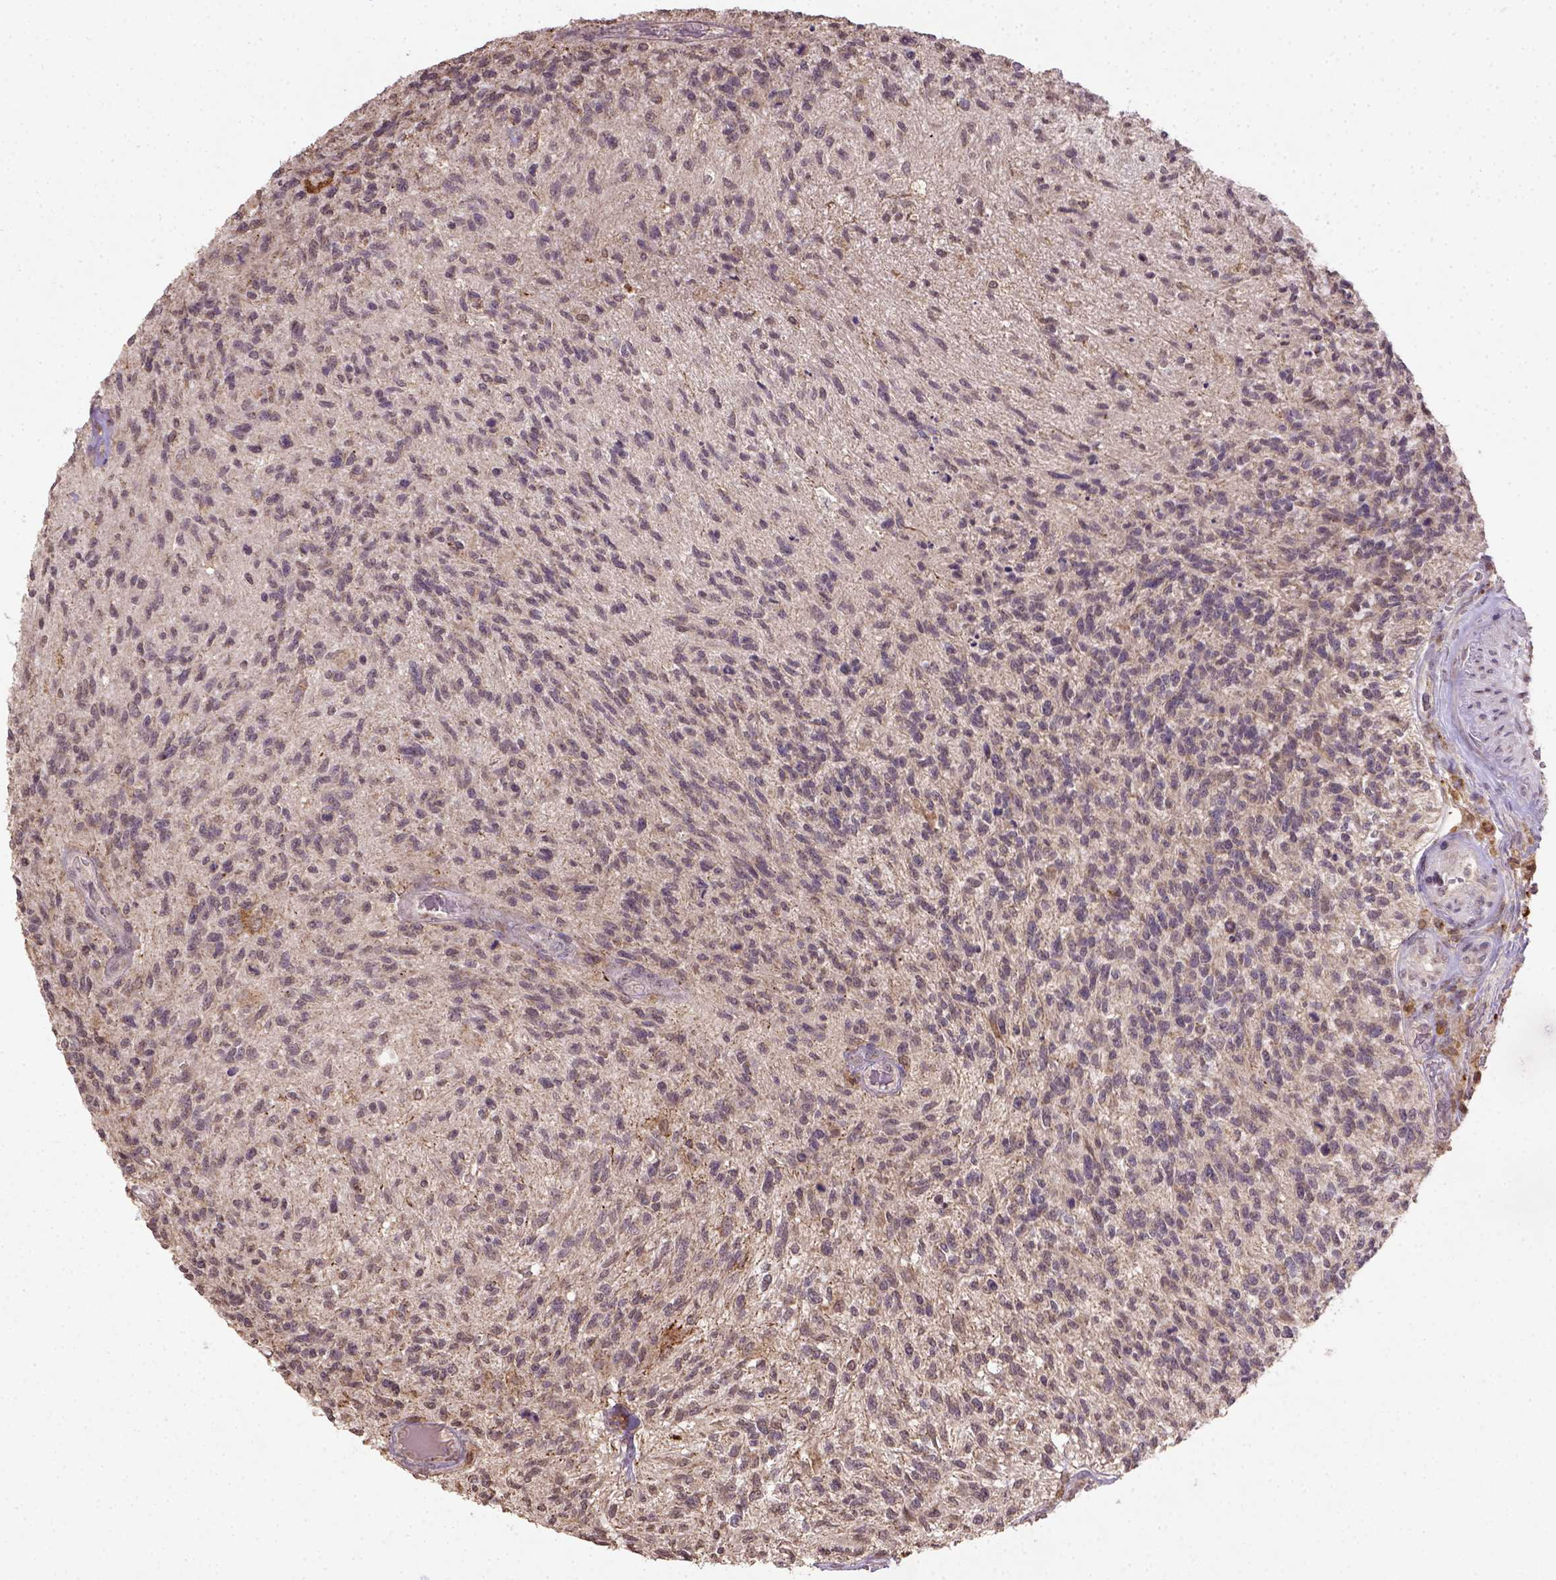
{"staining": {"intensity": "negative", "quantity": "none", "location": "none"}, "tissue": "glioma", "cell_type": "Tumor cells", "image_type": "cancer", "snomed": [{"axis": "morphology", "description": "Glioma, malignant, High grade"}, {"axis": "topography", "description": "Brain"}], "caption": "Tumor cells are negative for protein expression in human malignant glioma (high-grade).", "gene": "NUDT10", "patient": {"sex": "male", "age": 56}}